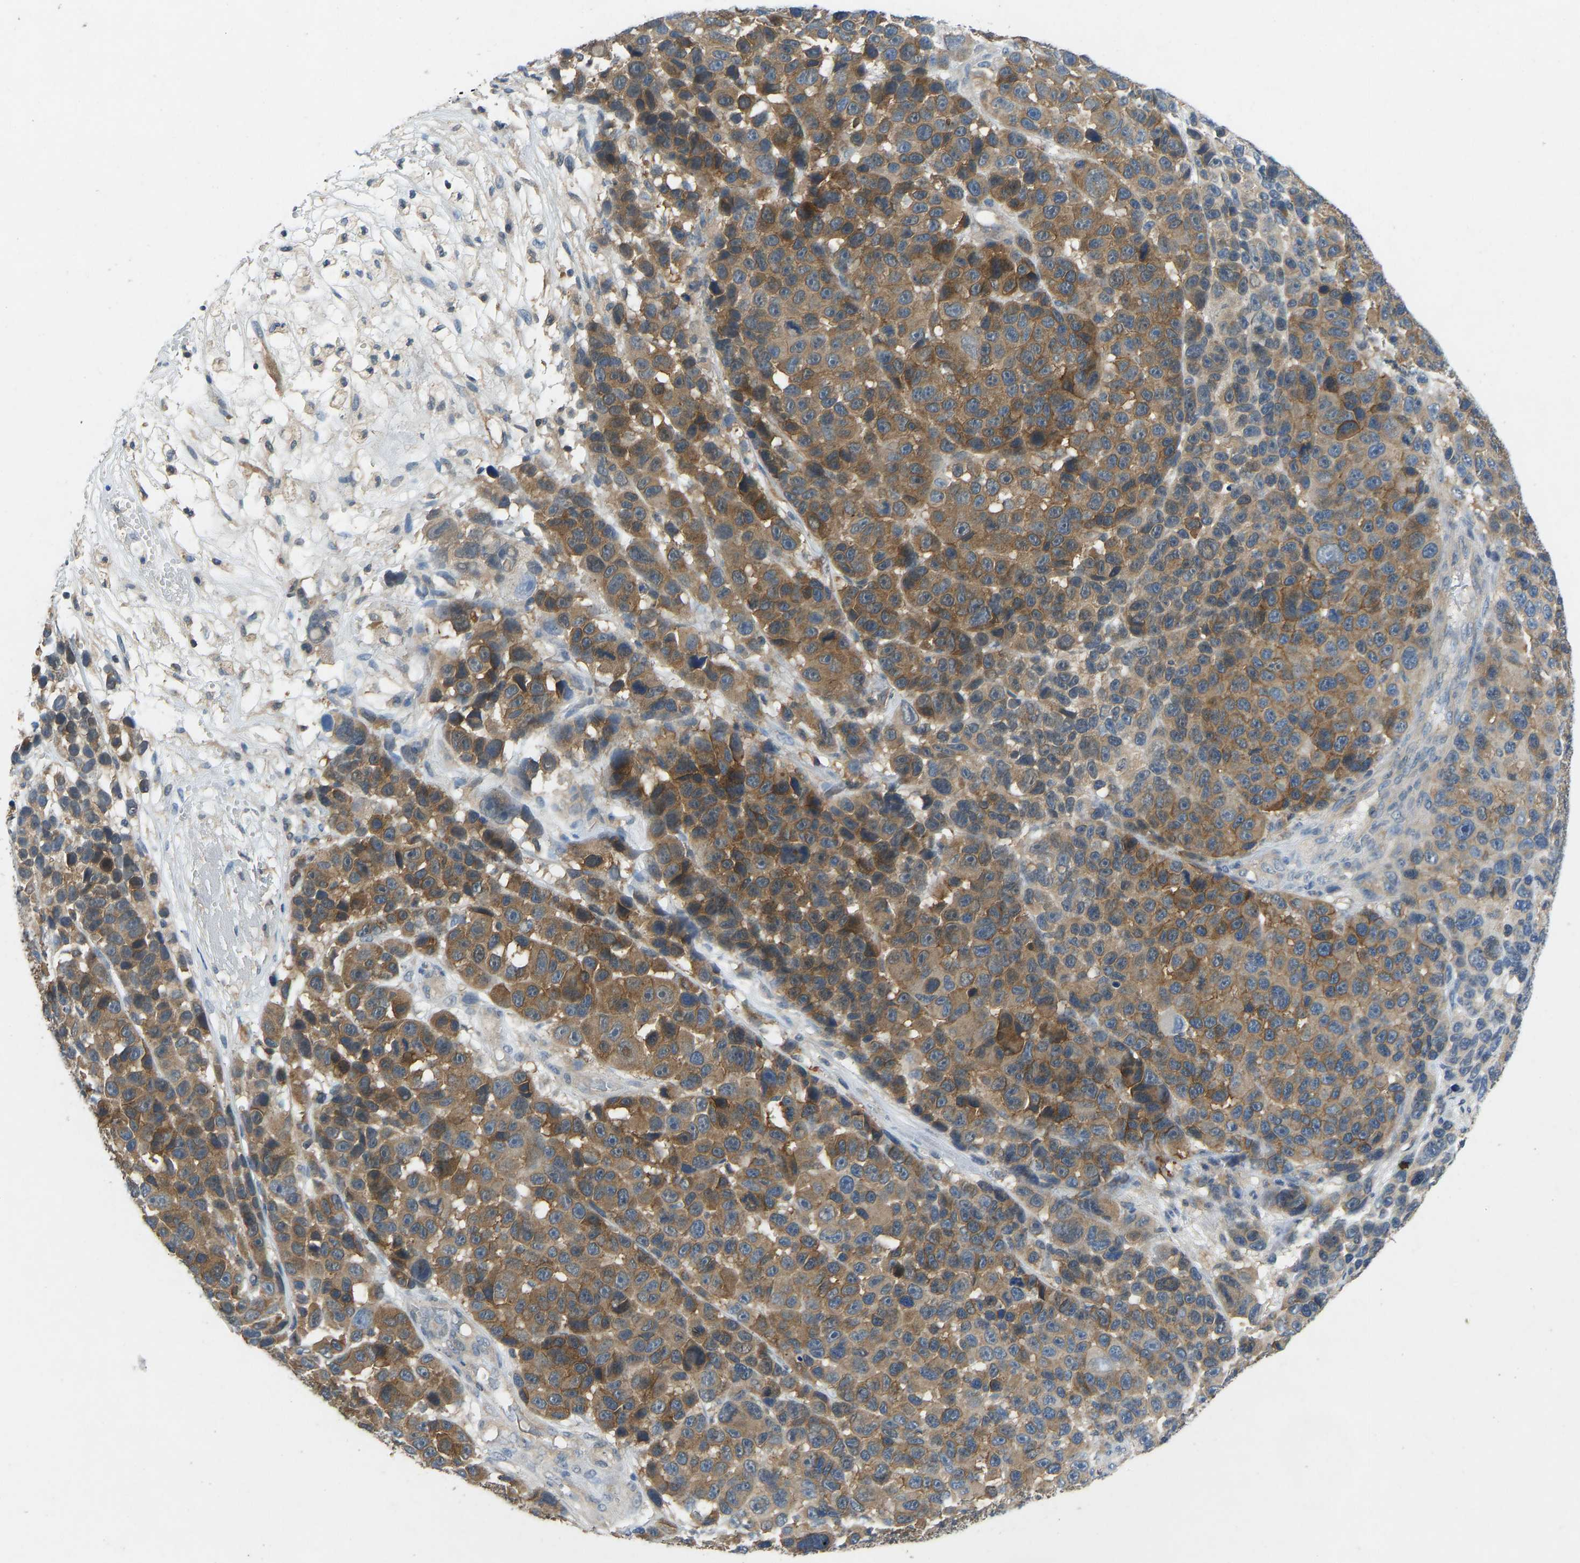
{"staining": {"intensity": "moderate", "quantity": ">75%", "location": "cytoplasmic/membranous"}, "tissue": "melanoma", "cell_type": "Tumor cells", "image_type": "cancer", "snomed": [{"axis": "morphology", "description": "Malignant melanoma, NOS"}, {"axis": "topography", "description": "Skin"}], "caption": "Malignant melanoma was stained to show a protein in brown. There is medium levels of moderate cytoplasmic/membranous positivity in approximately >75% of tumor cells.", "gene": "NDRG3", "patient": {"sex": "male", "age": 53}}